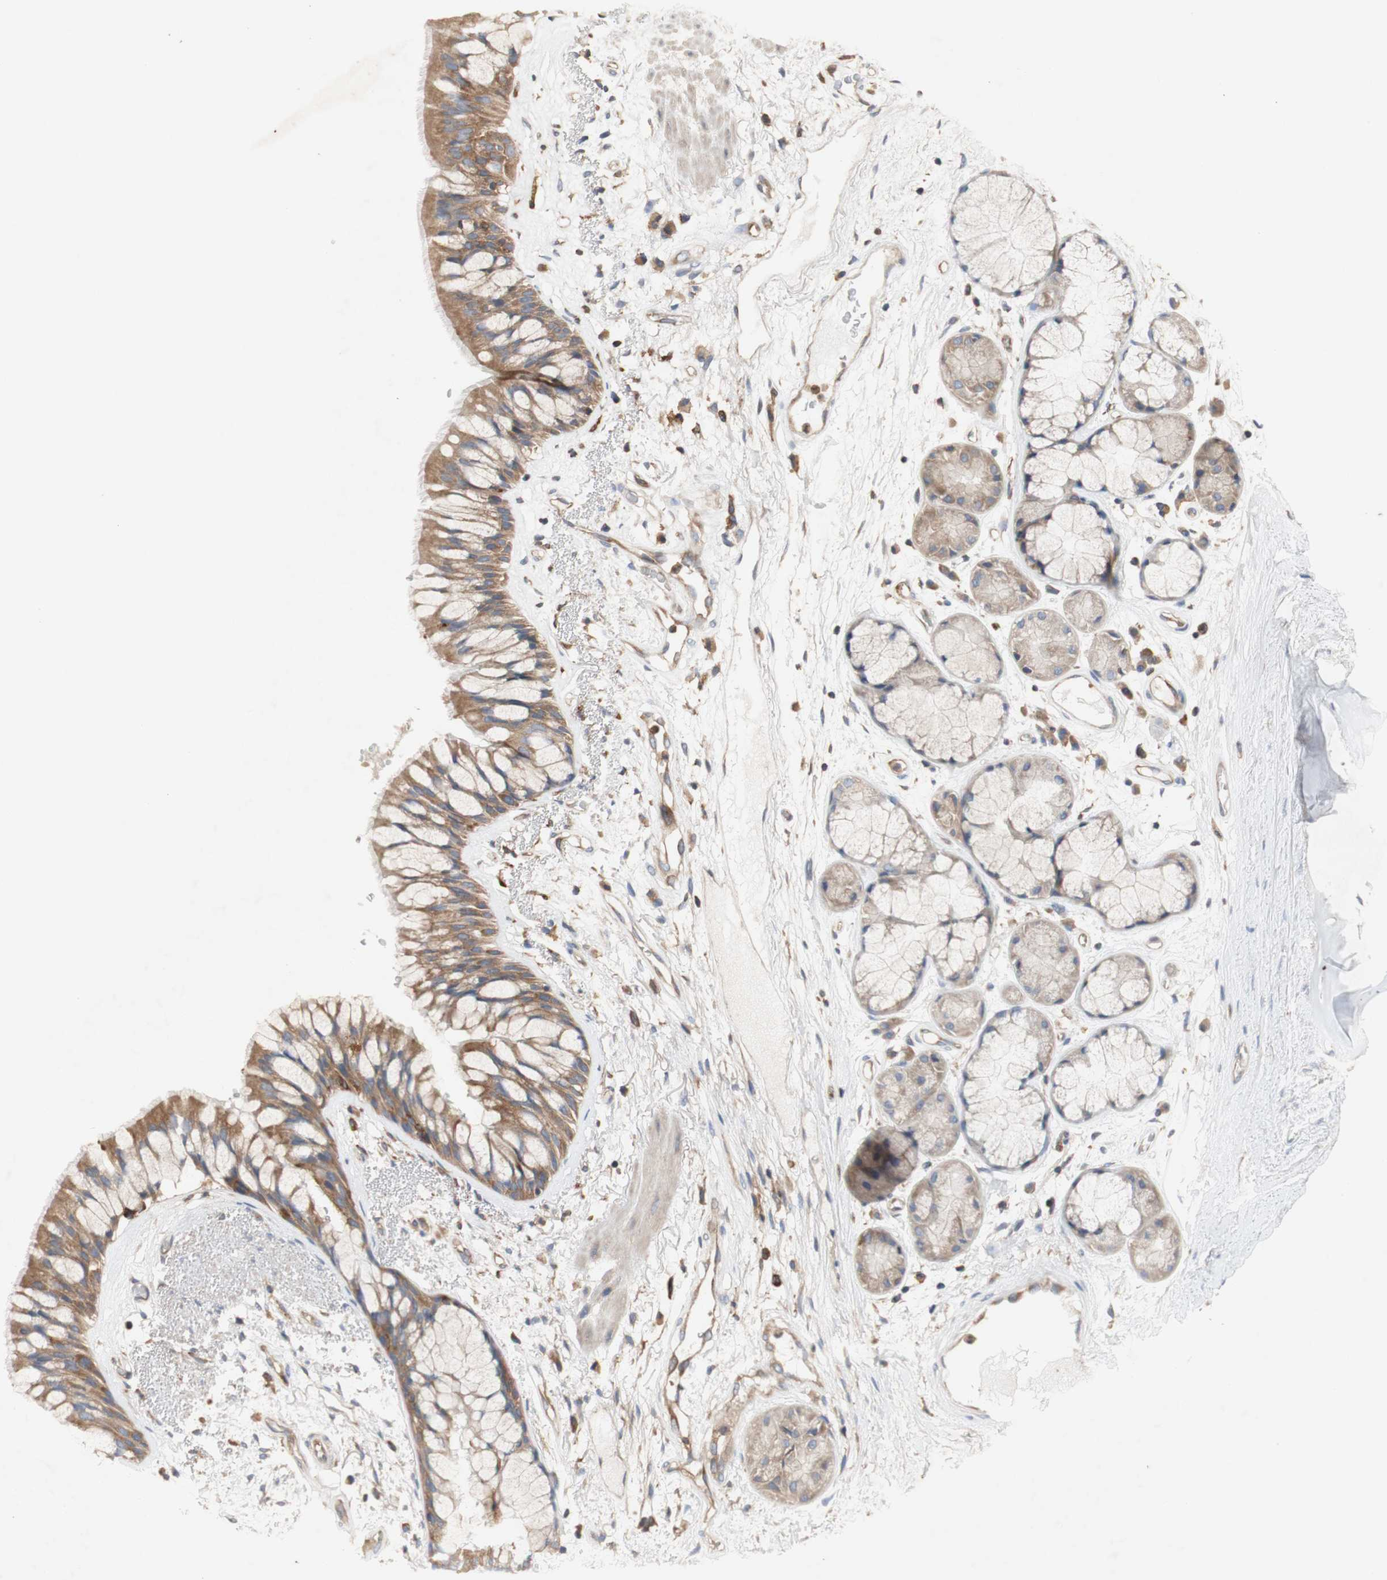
{"staining": {"intensity": "moderate", "quantity": ">75%", "location": "cytoplasmic/membranous"}, "tissue": "bronchus", "cell_type": "Respiratory epithelial cells", "image_type": "normal", "snomed": [{"axis": "morphology", "description": "Normal tissue, NOS"}, {"axis": "topography", "description": "Bronchus"}], "caption": "Protein staining of unremarkable bronchus demonstrates moderate cytoplasmic/membranous staining in approximately >75% of respiratory epithelial cells.", "gene": "IKBKG", "patient": {"sex": "male", "age": 66}}